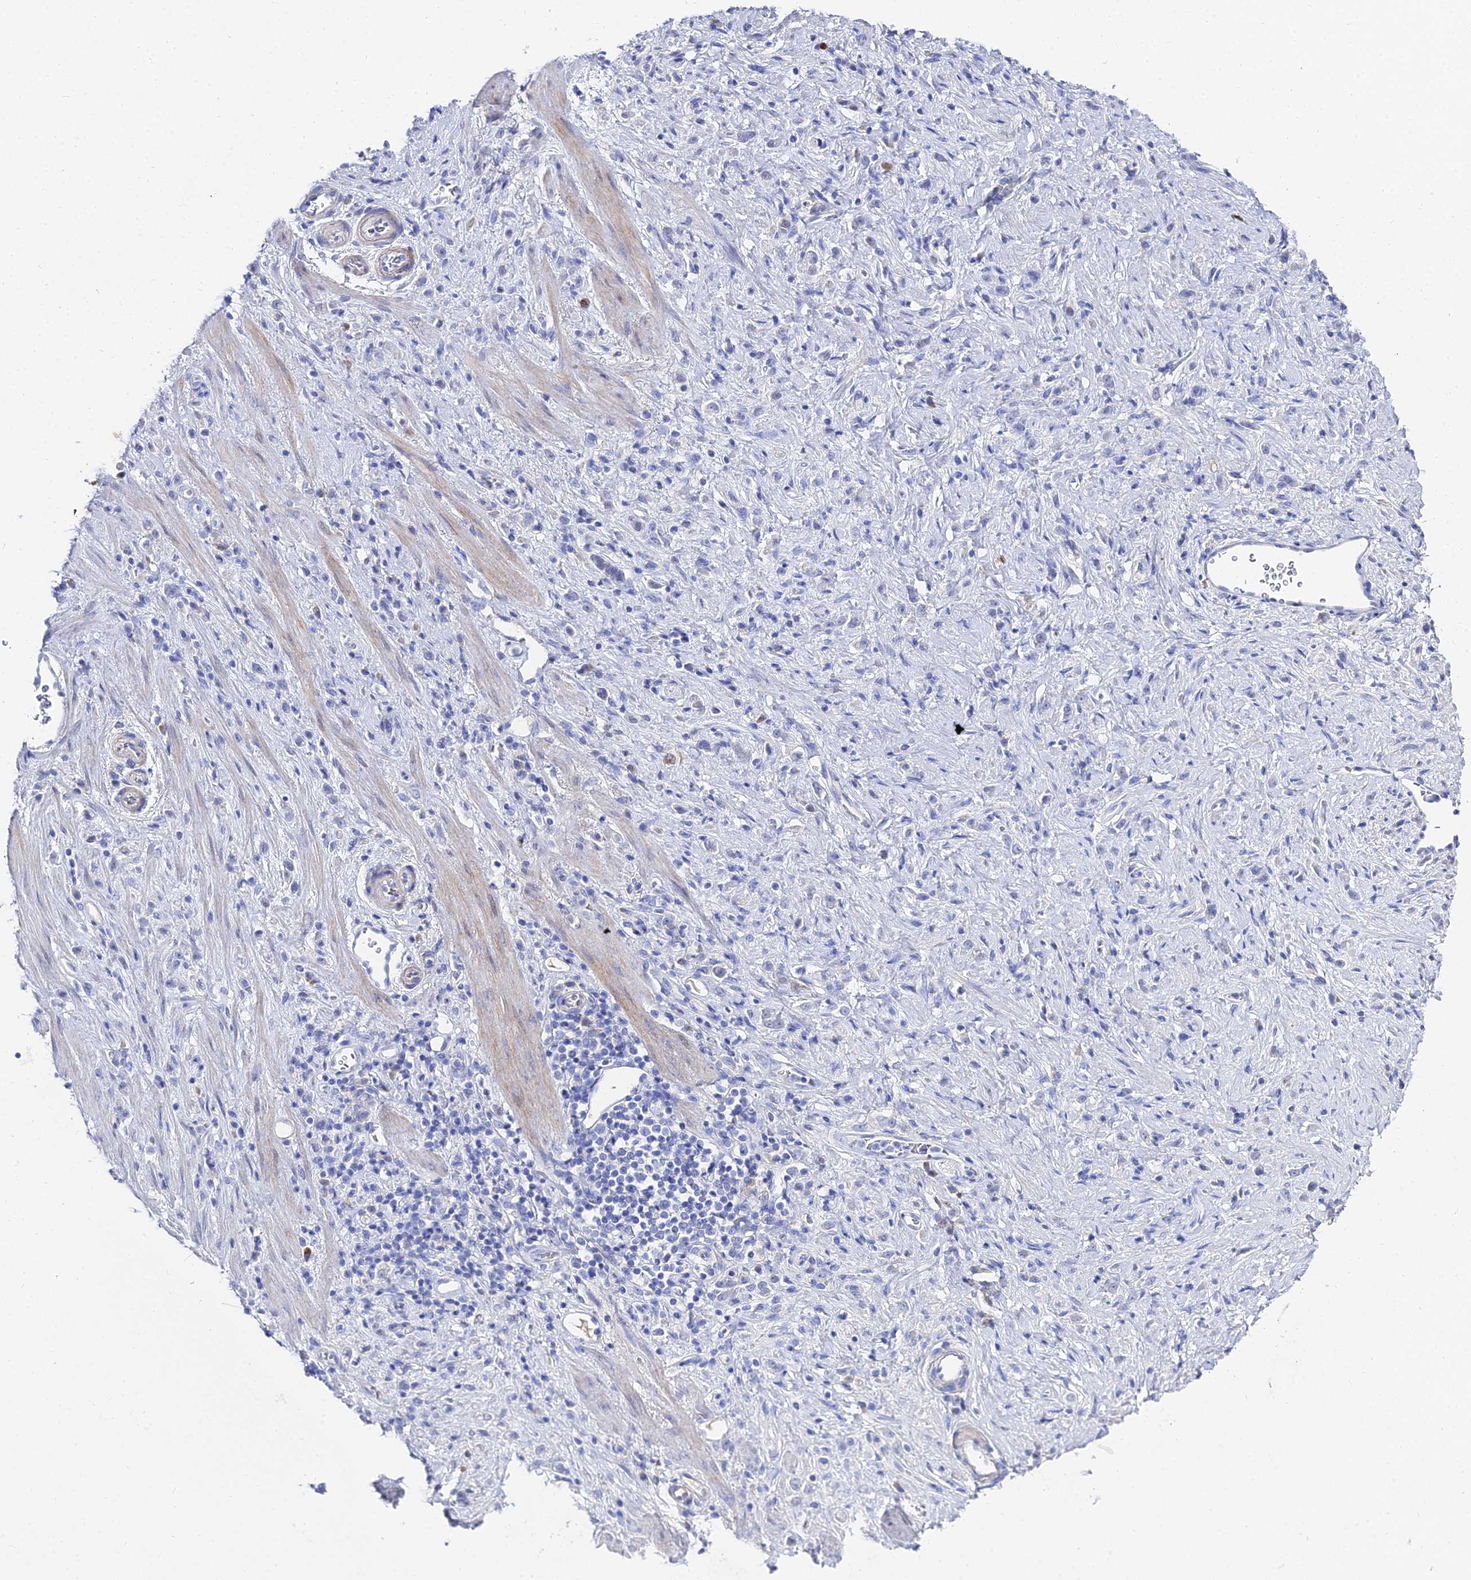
{"staining": {"intensity": "negative", "quantity": "none", "location": "none"}, "tissue": "stomach cancer", "cell_type": "Tumor cells", "image_type": "cancer", "snomed": [{"axis": "morphology", "description": "Adenocarcinoma, NOS"}, {"axis": "topography", "description": "Stomach"}], "caption": "Immunohistochemistry (IHC) of human adenocarcinoma (stomach) exhibits no positivity in tumor cells.", "gene": "KRT17", "patient": {"sex": "female", "age": 60}}